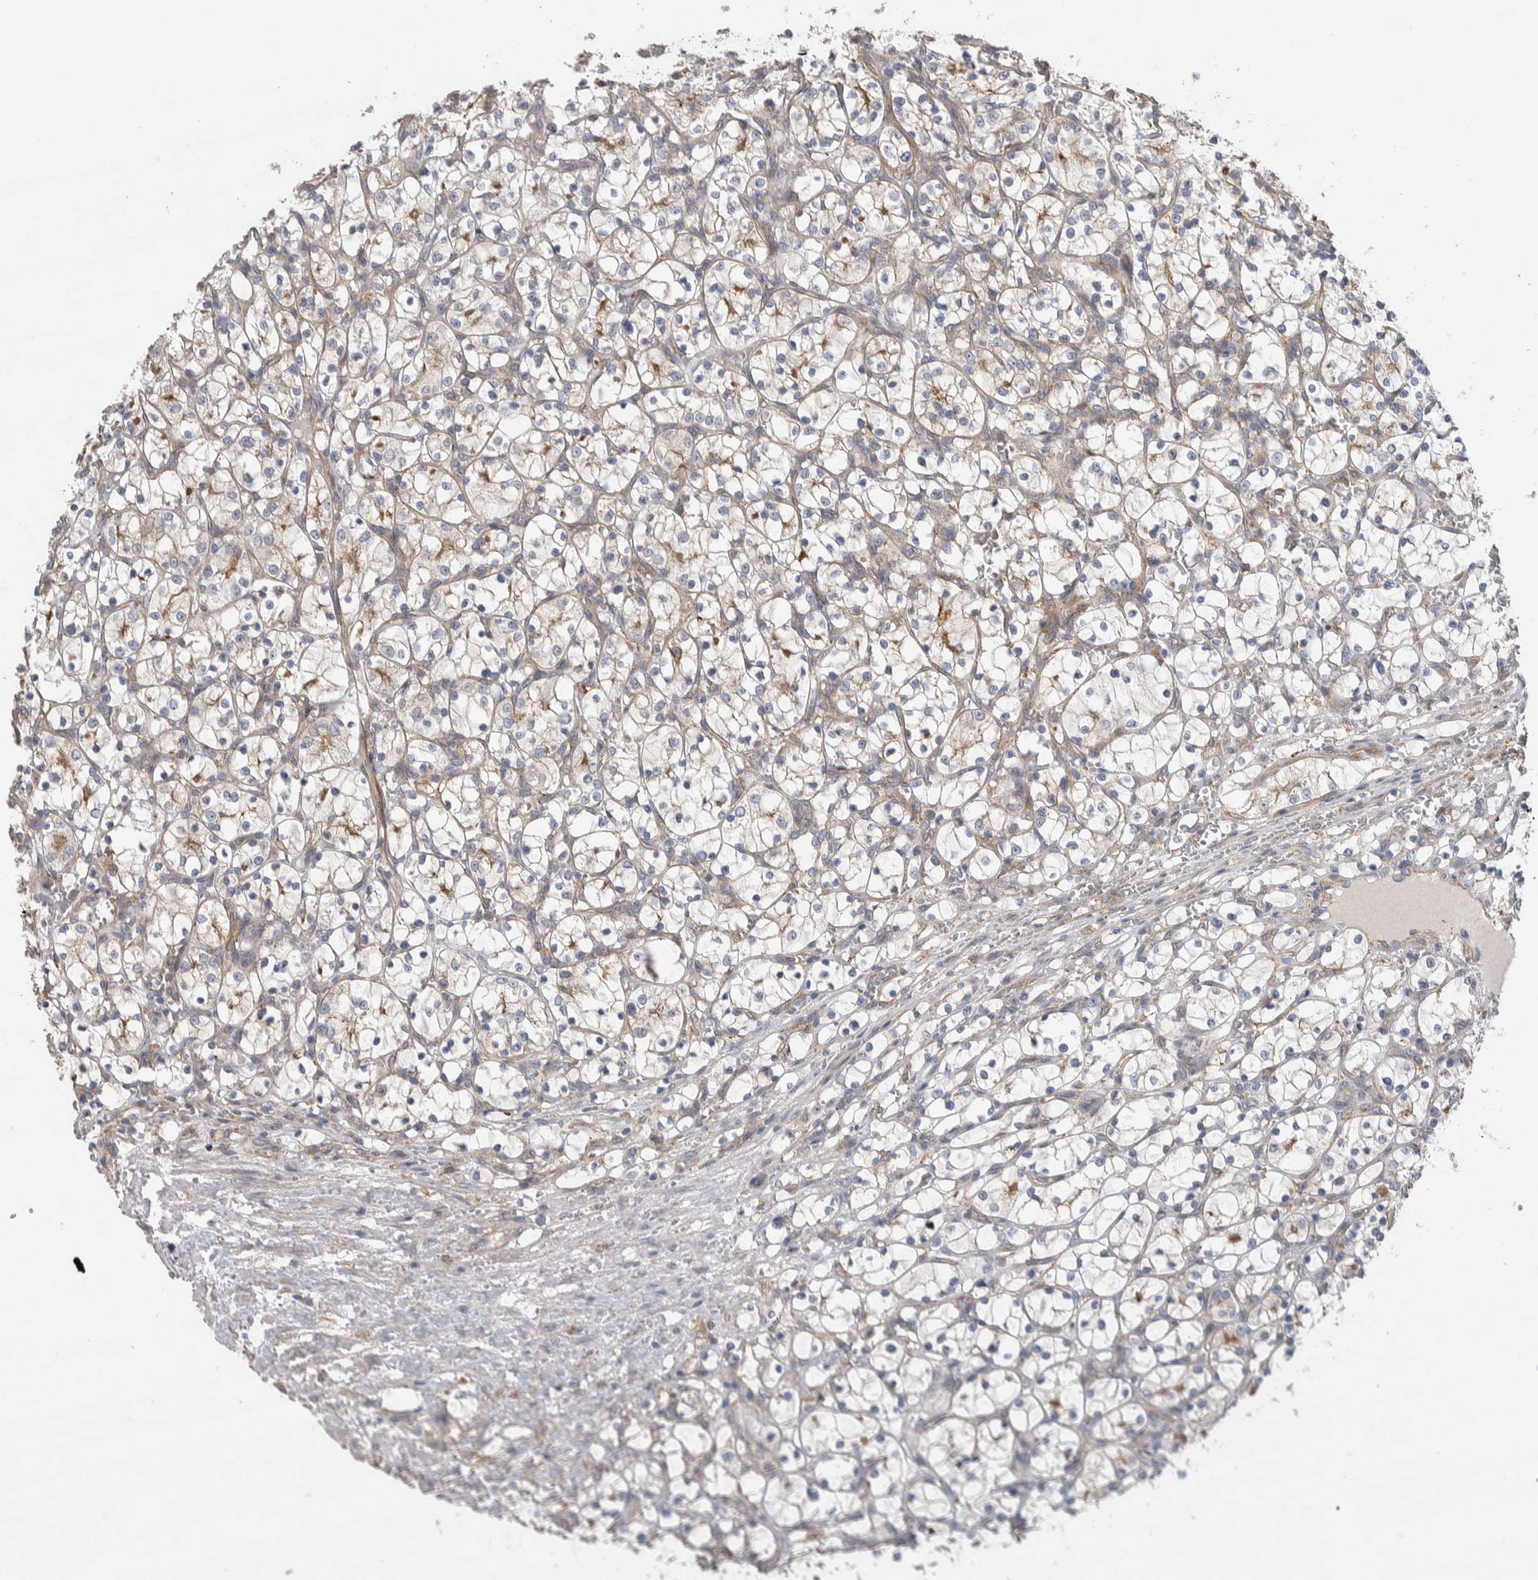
{"staining": {"intensity": "weak", "quantity": "25%-75%", "location": "cytoplasmic/membranous"}, "tissue": "renal cancer", "cell_type": "Tumor cells", "image_type": "cancer", "snomed": [{"axis": "morphology", "description": "Adenocarcinoma, NOS"}, {"axis": "topography", "description": "Kidney"}], "caption": "There is low levels of weak cytoplasmic/membranous positivity in tumor cells of renal adenocarcinoma, as demonstrated by immunohistochemical staining (brown color).", "gene": "GCNA", "patient": {"sex": "female", "age": 69}}